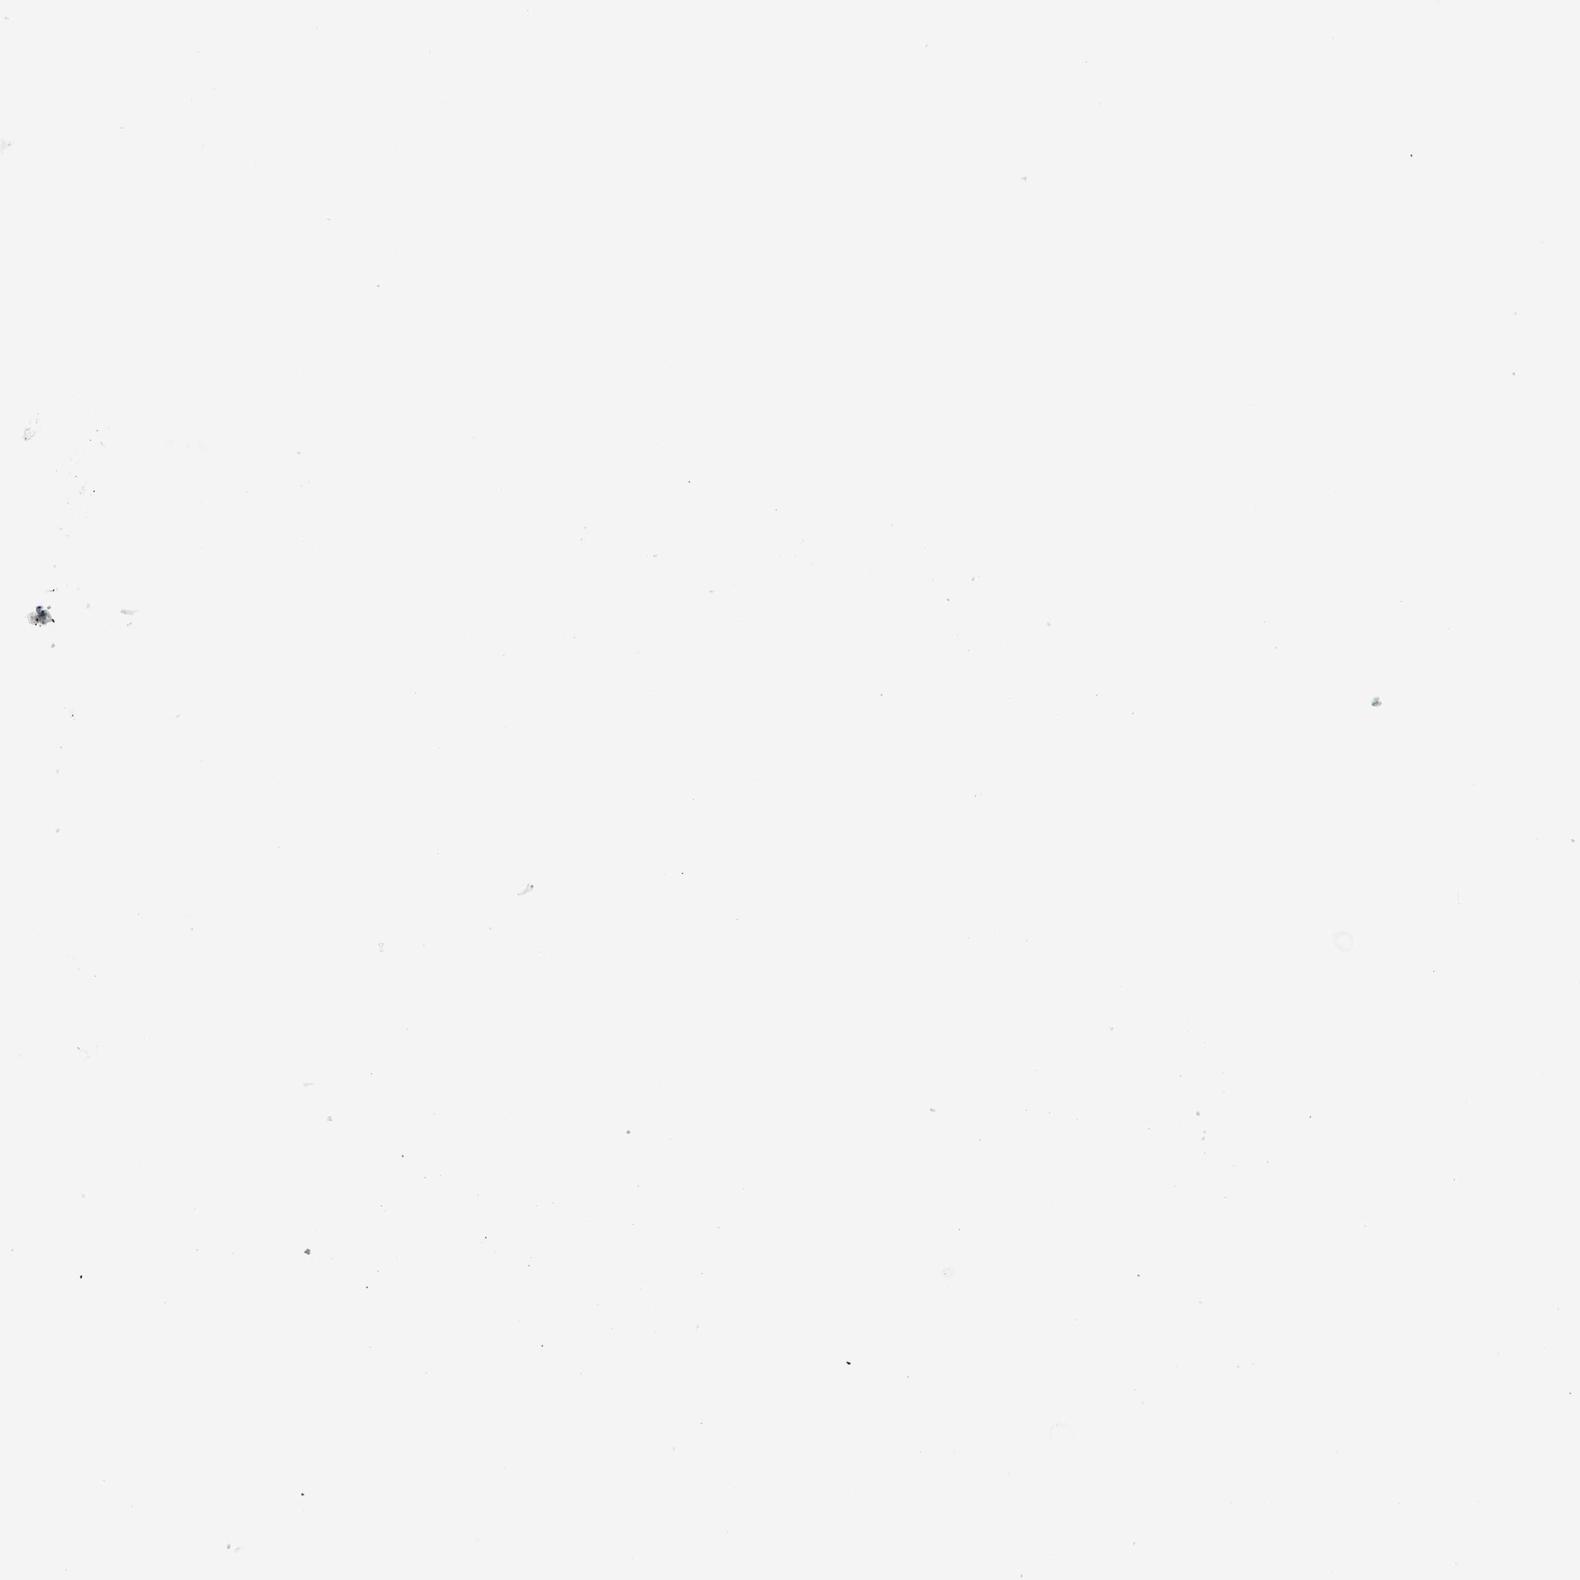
{"staining": {"intensity": "moderate", "quantity": ">75%", "location": "cytoplasmic/membranous"}, "tissue": "renal cancer", "cell_type": "Tumor cells", "image_type": "cancer", "snomed": [{"axis": "morphology", "description": "Normal tissue, NOS"}, {"axis": "morphology", "description": "Adenocarcinoma, NOS"}, {"axis": "topography", "description": "Kidney"}], "caption": "DAB immunohistochemical staining of renal cancer (adenocarcinoma) reveals moderate cytoplasmic/membranous protein positivity in approximately >75% of tumor cells. (Stains: DAB in brown, nuclei in blue, Microscopy: brightfield microscopy at high magnification).", "gene": "SLC9A3R1", "patient": {"sex": "female", "age": 72}}